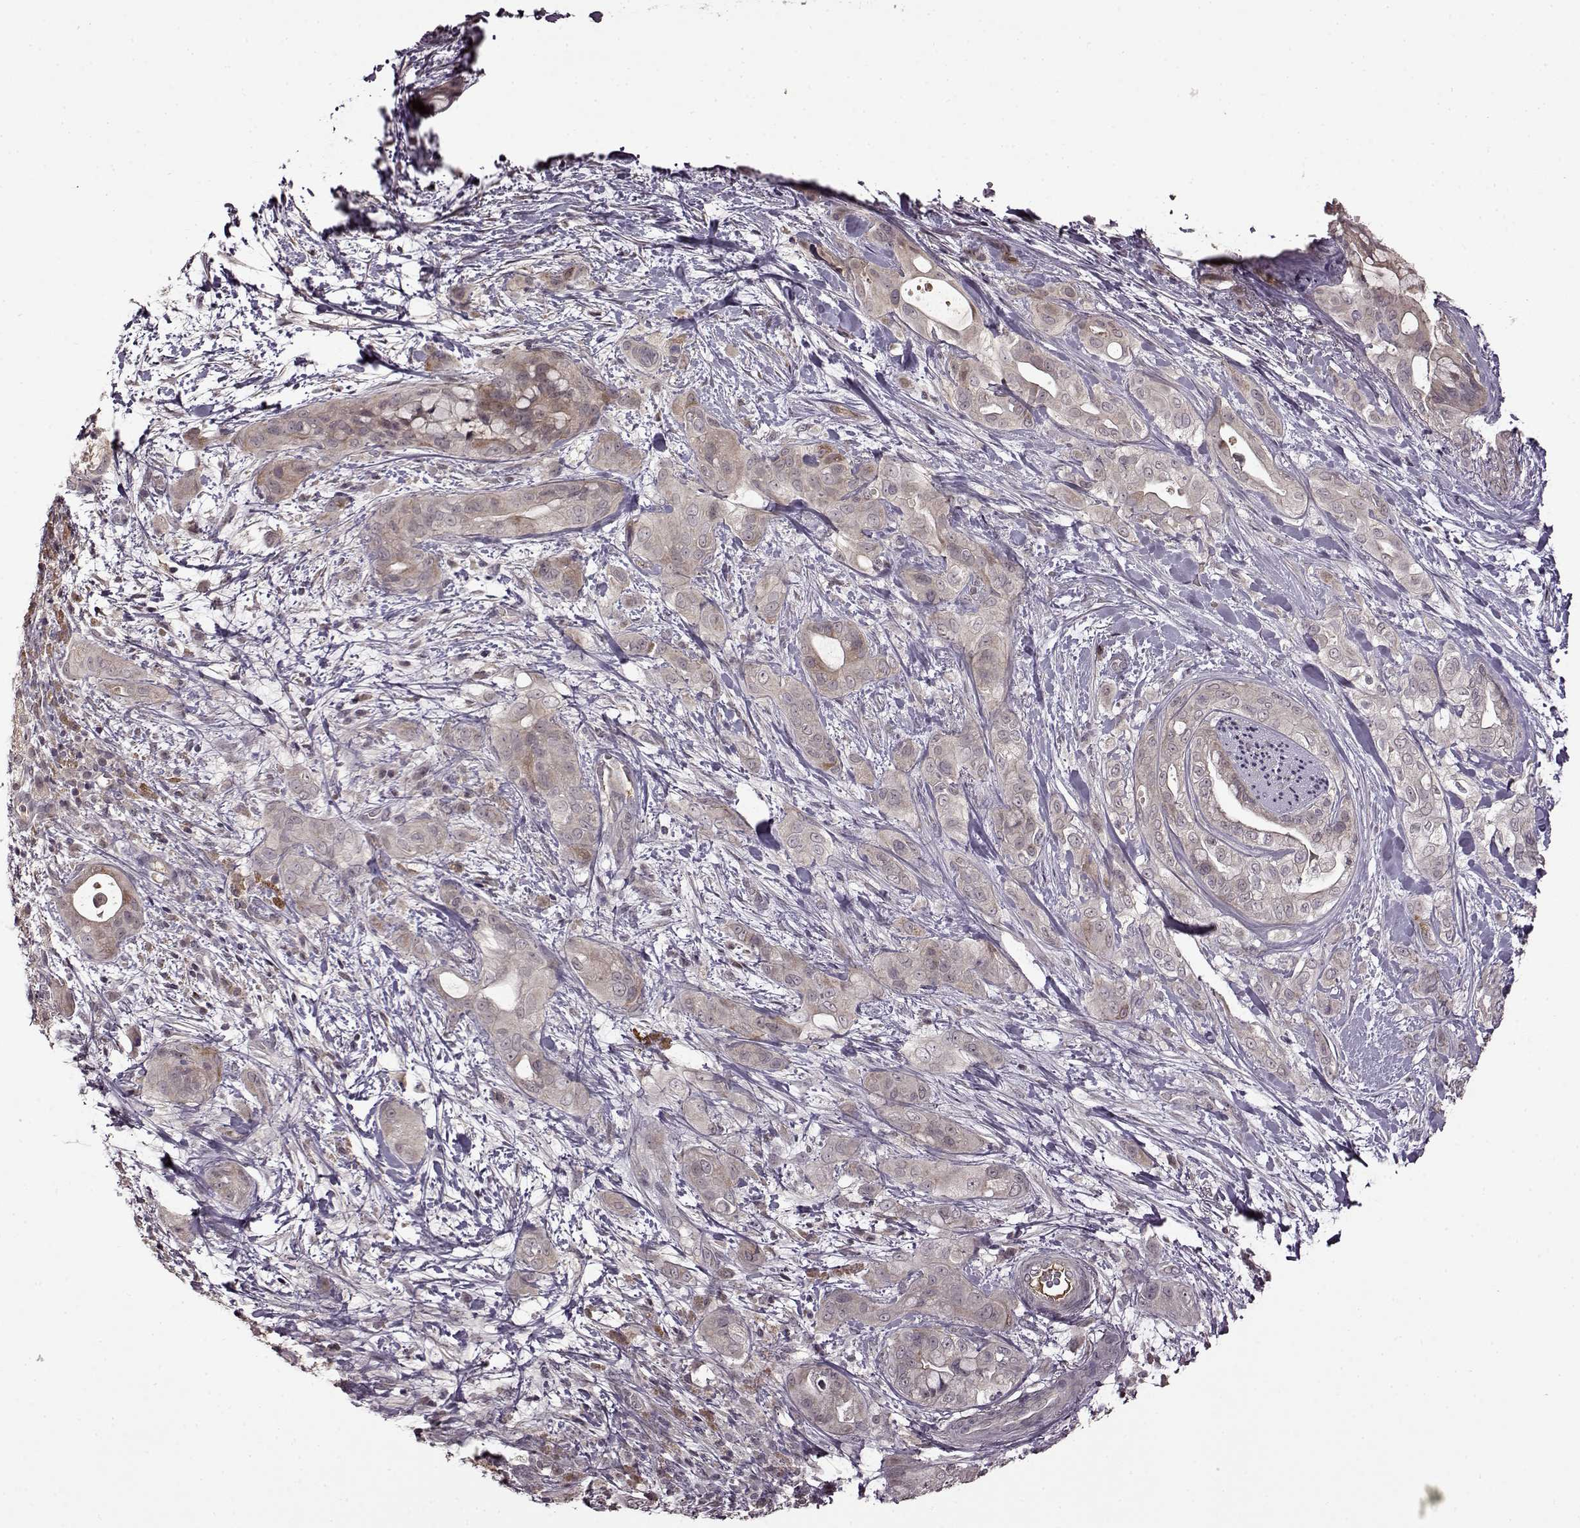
{"staining": {"intensity": "weak", "quantity": "<25%", "location": "cytoplasmic/membranous"}, "tissue": "pancreatic cancer", "cell_type": "Tumor cells", "image_type": "cancer", "snomed": [{"axis": "morphology", "description": "Adenocarcinoma, NOS"}, {"axis": "topography", "description": "Pancreas"}], "caption": "A photomicrograph of pancreatic cancer (adenocarcinoma) stained for a protein shows no brown staining in tumor cells.", "gene": "MAIP1", "patient": {"sex": "male", "age": 71}}